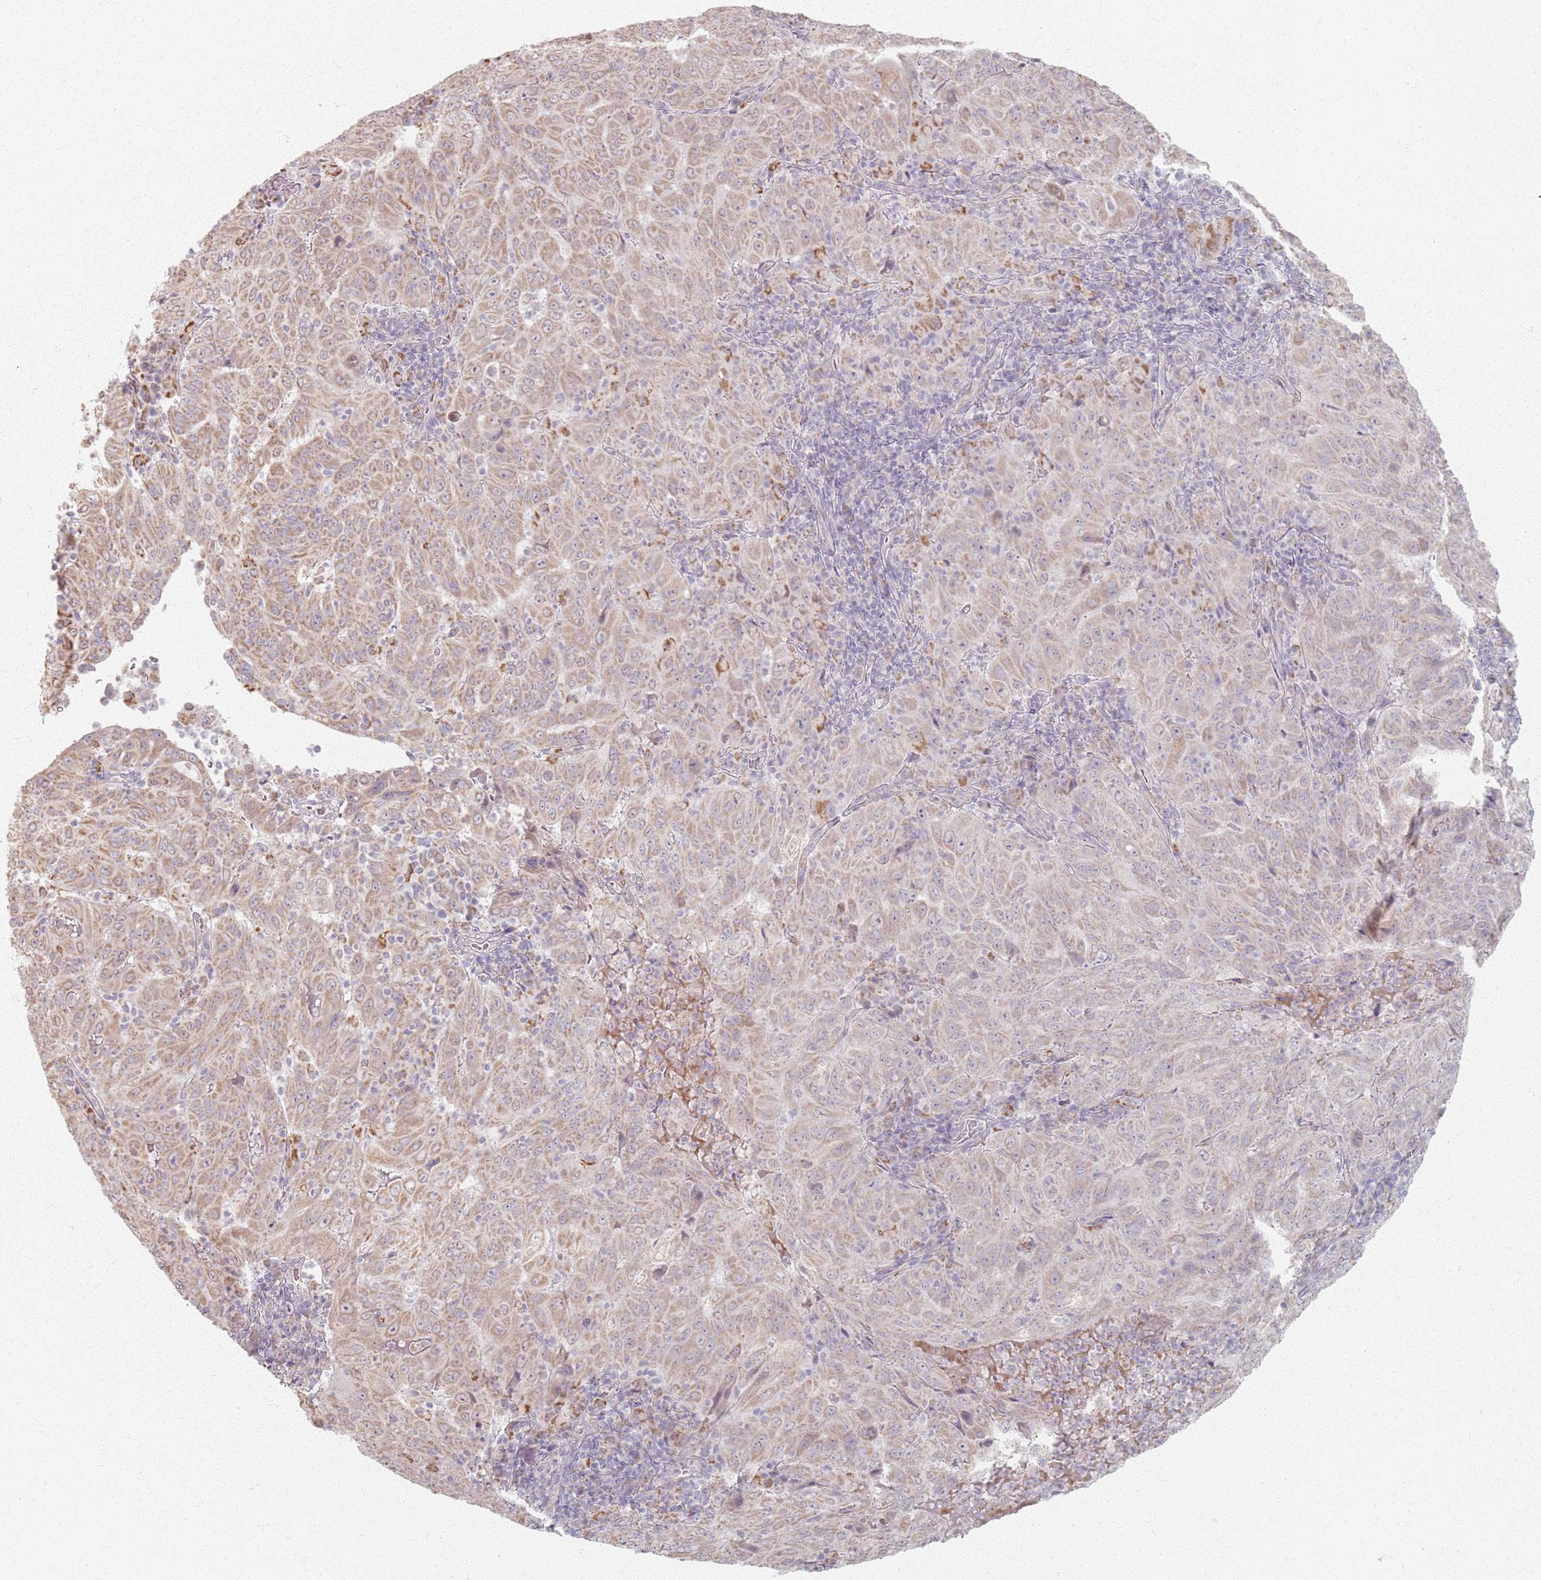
{"staining": {"intensity": "weak", "quantity": "25%-75%", "location": "cytoplasmic/membranous"}, "tissue": "pancreatic cancer", "cell_type": "Tumor cells", "image_type": "cancer", "snomed": [{"axis": "morphology", "description": "Adenocarcinoma, NOS"}, {"axis": "topography", "description": "Pancreas"}], "caption": "IHC of pancreatic adenocarcinoma shows low levels of weak cytoplasmic/membranous expression in approximately 25%-75% of tumor cells.", "gene": "PKD2L2", "patient": {"sex": "male", "age": 63}}